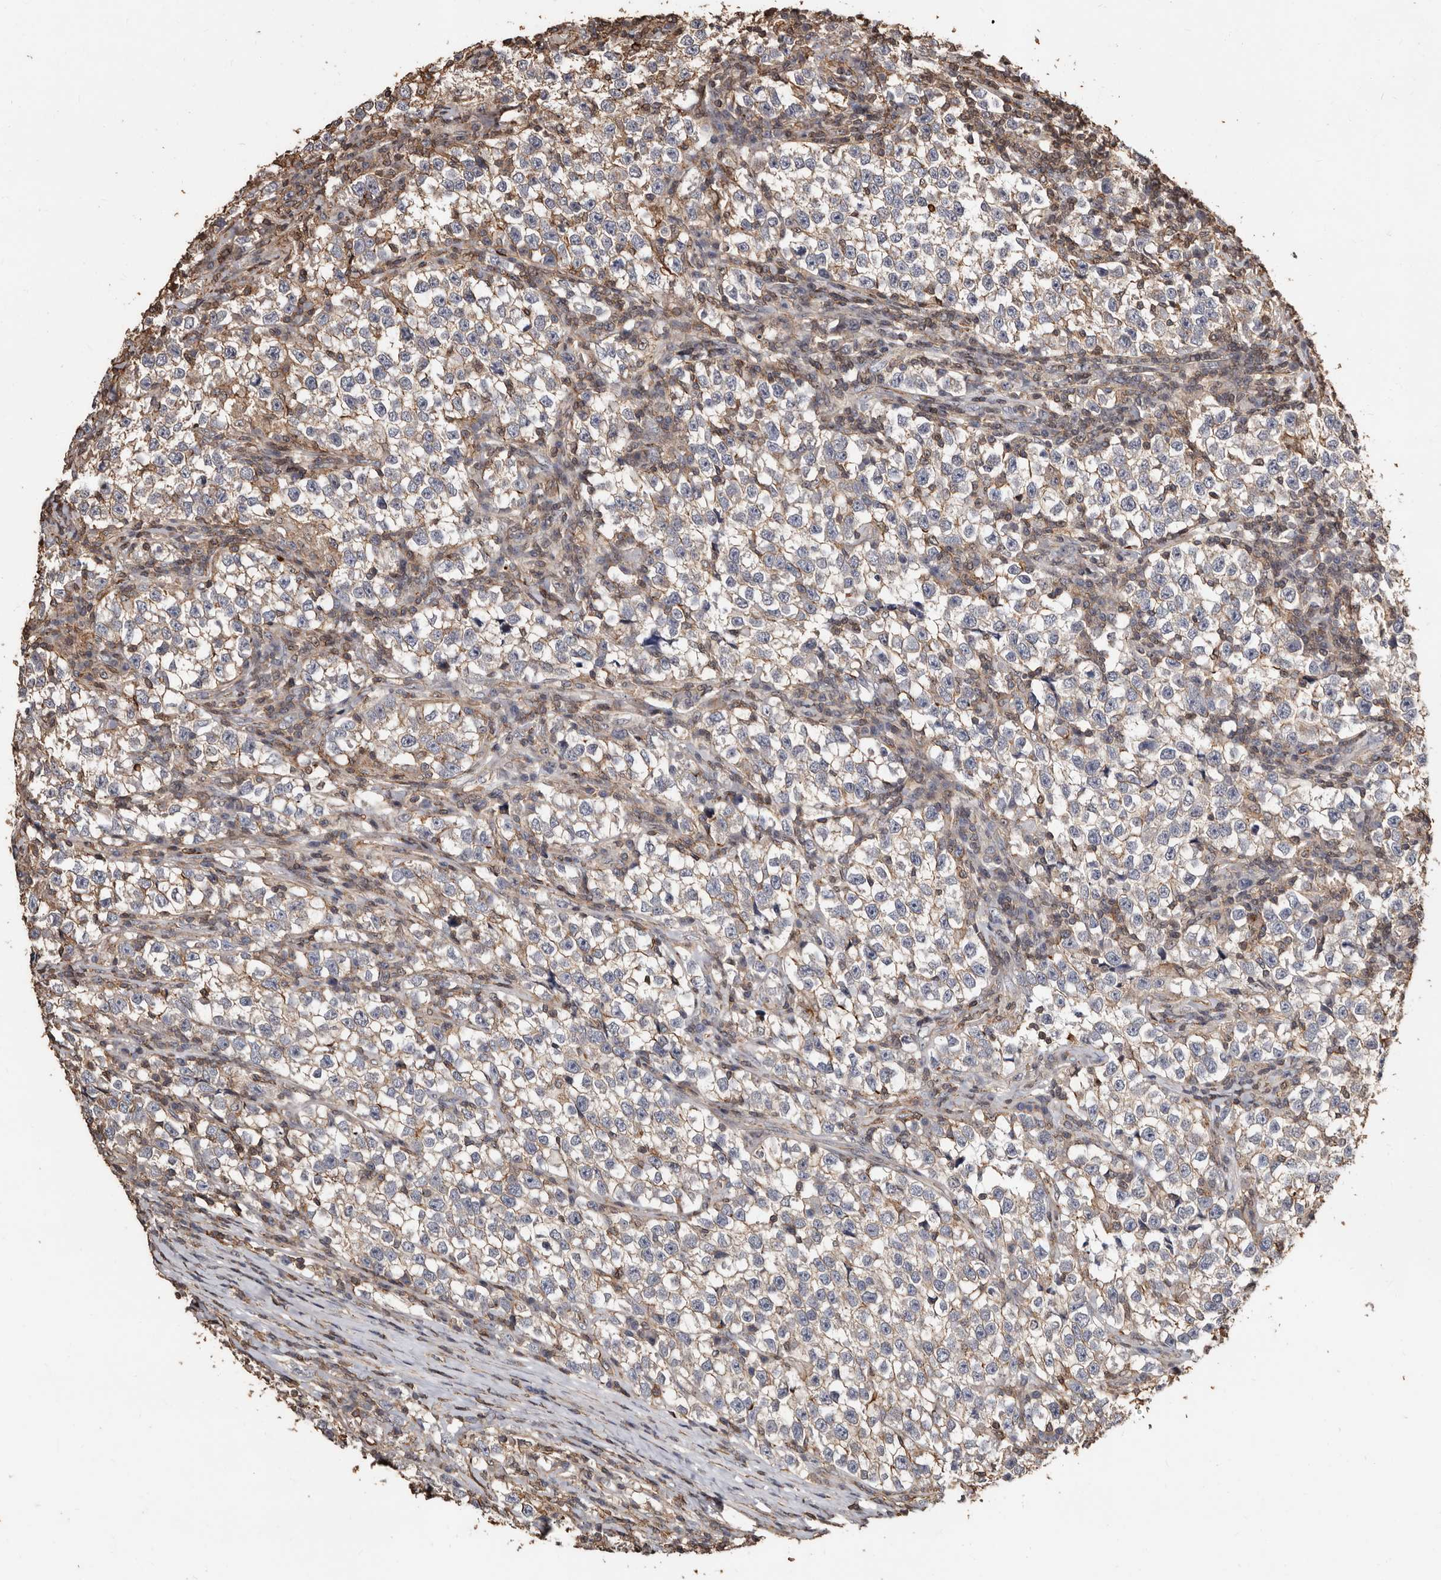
{"staining": {"intensity": "weak", "quantity": ">75%", "location": "cytoplasmic/membranous"}, "tissue": "testis cancer", "cell_type": "Tumor cells", "image_type": "cancer", "snomed": [{"axis": "morphology", "description": "Normal tissue, NOS"}, {"axis": "morphology", "description": "Seminoma, NOS"}, {"axis": "topography", "description": "Testis"}], "caption": "An image of testis cancer (seminoma) stained for a protein reveals weak cytoplasmic/membranous brown staining in tumor cells. (Brightfield microscopy of DAB IHC at high magnification).", "gene": "GSK3A", "patient": {"sex": "male", "age": 43}}